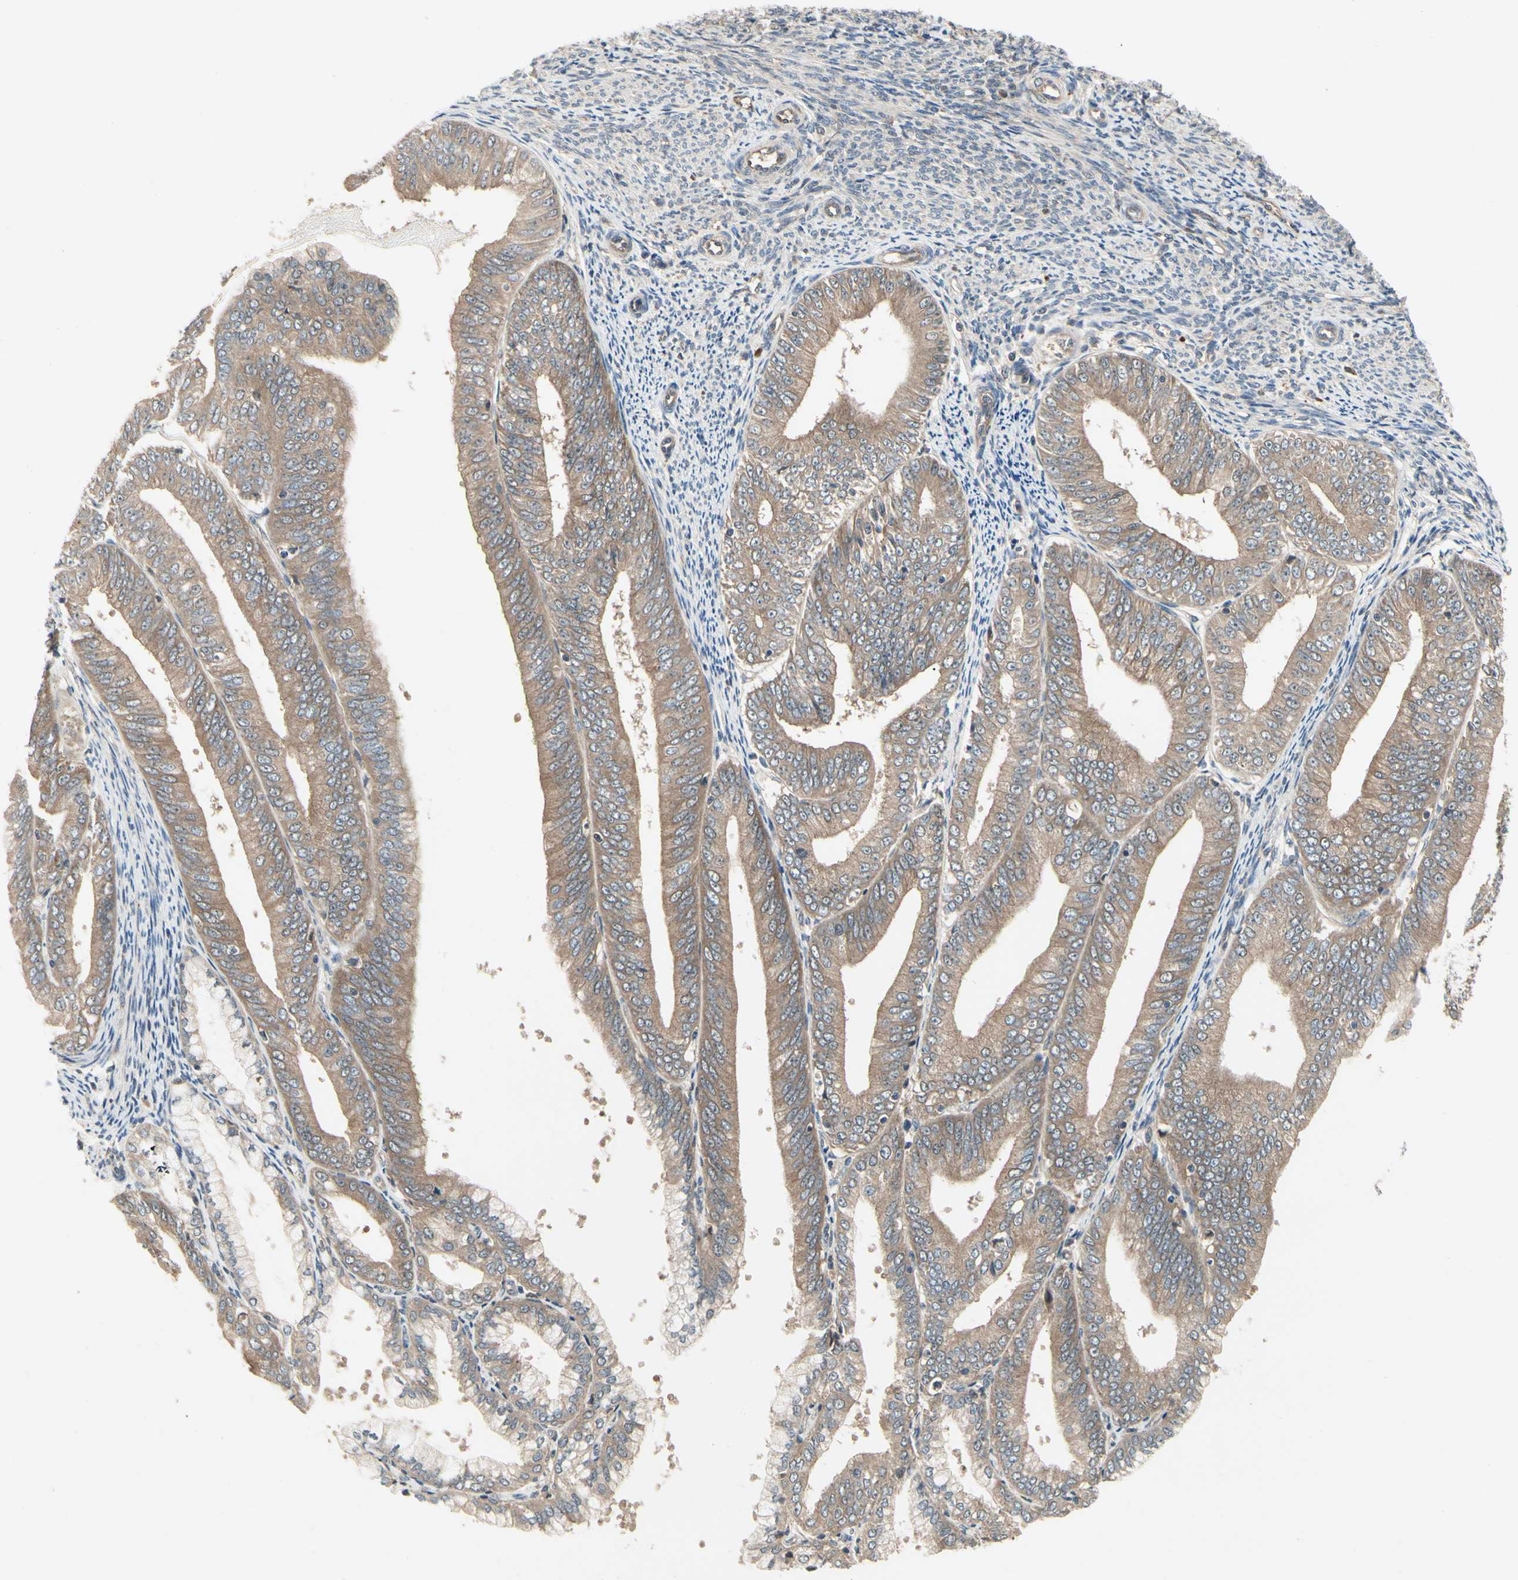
{"staining": {"intensity": "moderate", "quantity": ">75%", "location": "cytoplasmic/membranous"}, "tissue": "endometrial cancer", "cell_type": "Tumor cells", "image_type": "cancer", "snomed": [{"axis": "morphology", "description": "Adenocarcinoma, NOS"}, {"axis": "topography", "description": "Endometrium"}], "caption": "Tumor cells reveal medium levels of moderate cytoplasmic/membranous expression in approximately >75% of cells in endometrial cancer.", "gene": "RNF14", "patient": {"sex": "female", "age": 63}}